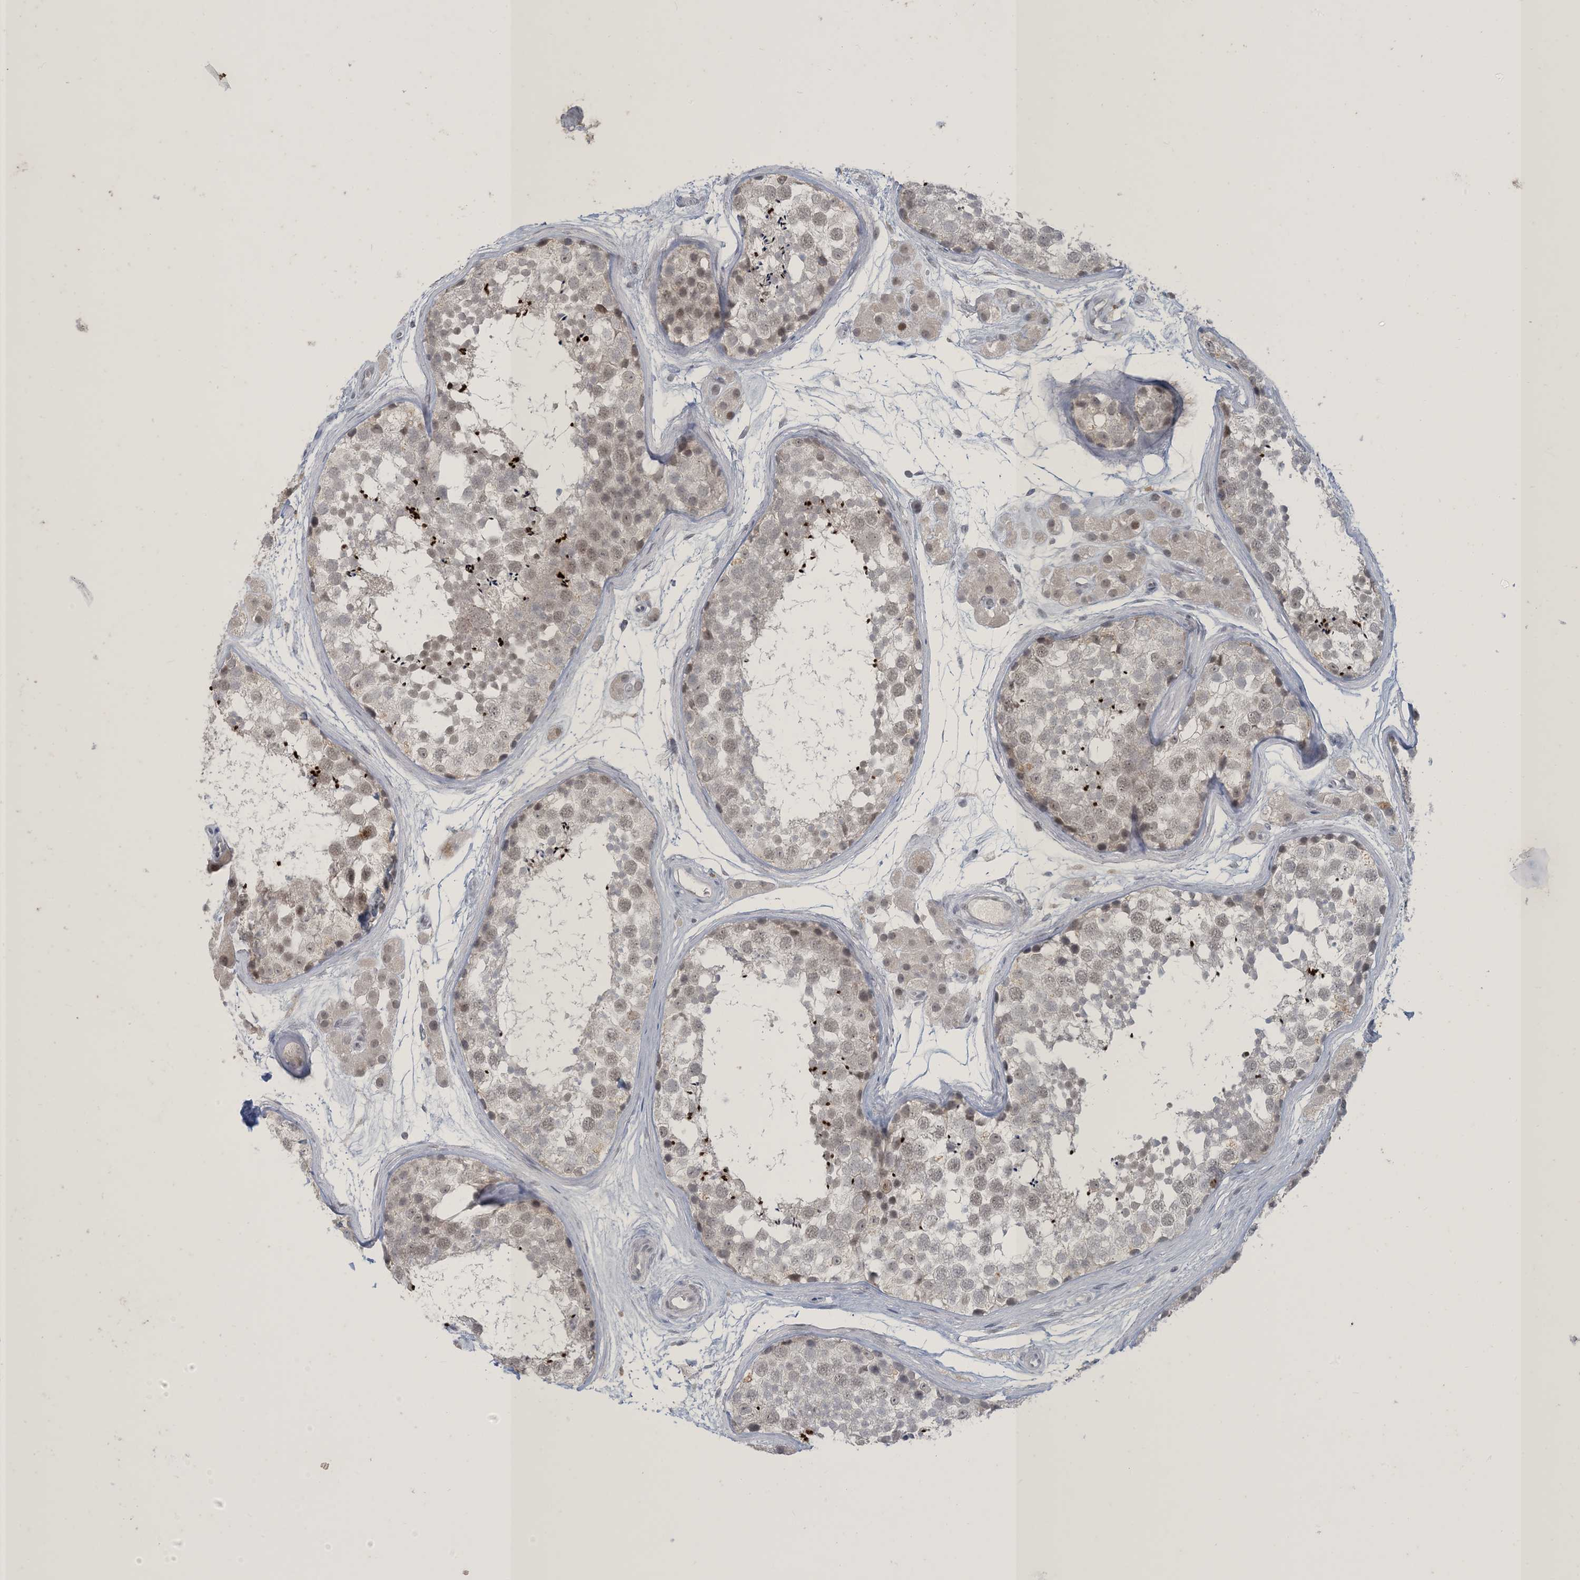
{"staining": {"intensity": "strong", "quantity": "<25%", "location": "nuclear"}, "tissue": "testis", "cell_type": "Cells in seminiferous ducts", "image_type": "normal", "snomed": [{"axis": "morphology", "description": "Normal tissue, NOS"}, {"axis": "topography", "description": "Testis"}], "caption": "An IHC histopathology image of benign tissue is shown. Protein staining in brown shows strong nuclear positivity in testis within cells in seminiferous ducts. The staining was performed using DAB (3,3'-diaminobenzidine) to visualize the protein expression in brown, while the nuclei were stained in blue with hematoxylin (Magnification: 20x).", "gene": "ZNF674", "patient": {"sex": "male", "age": 56}}